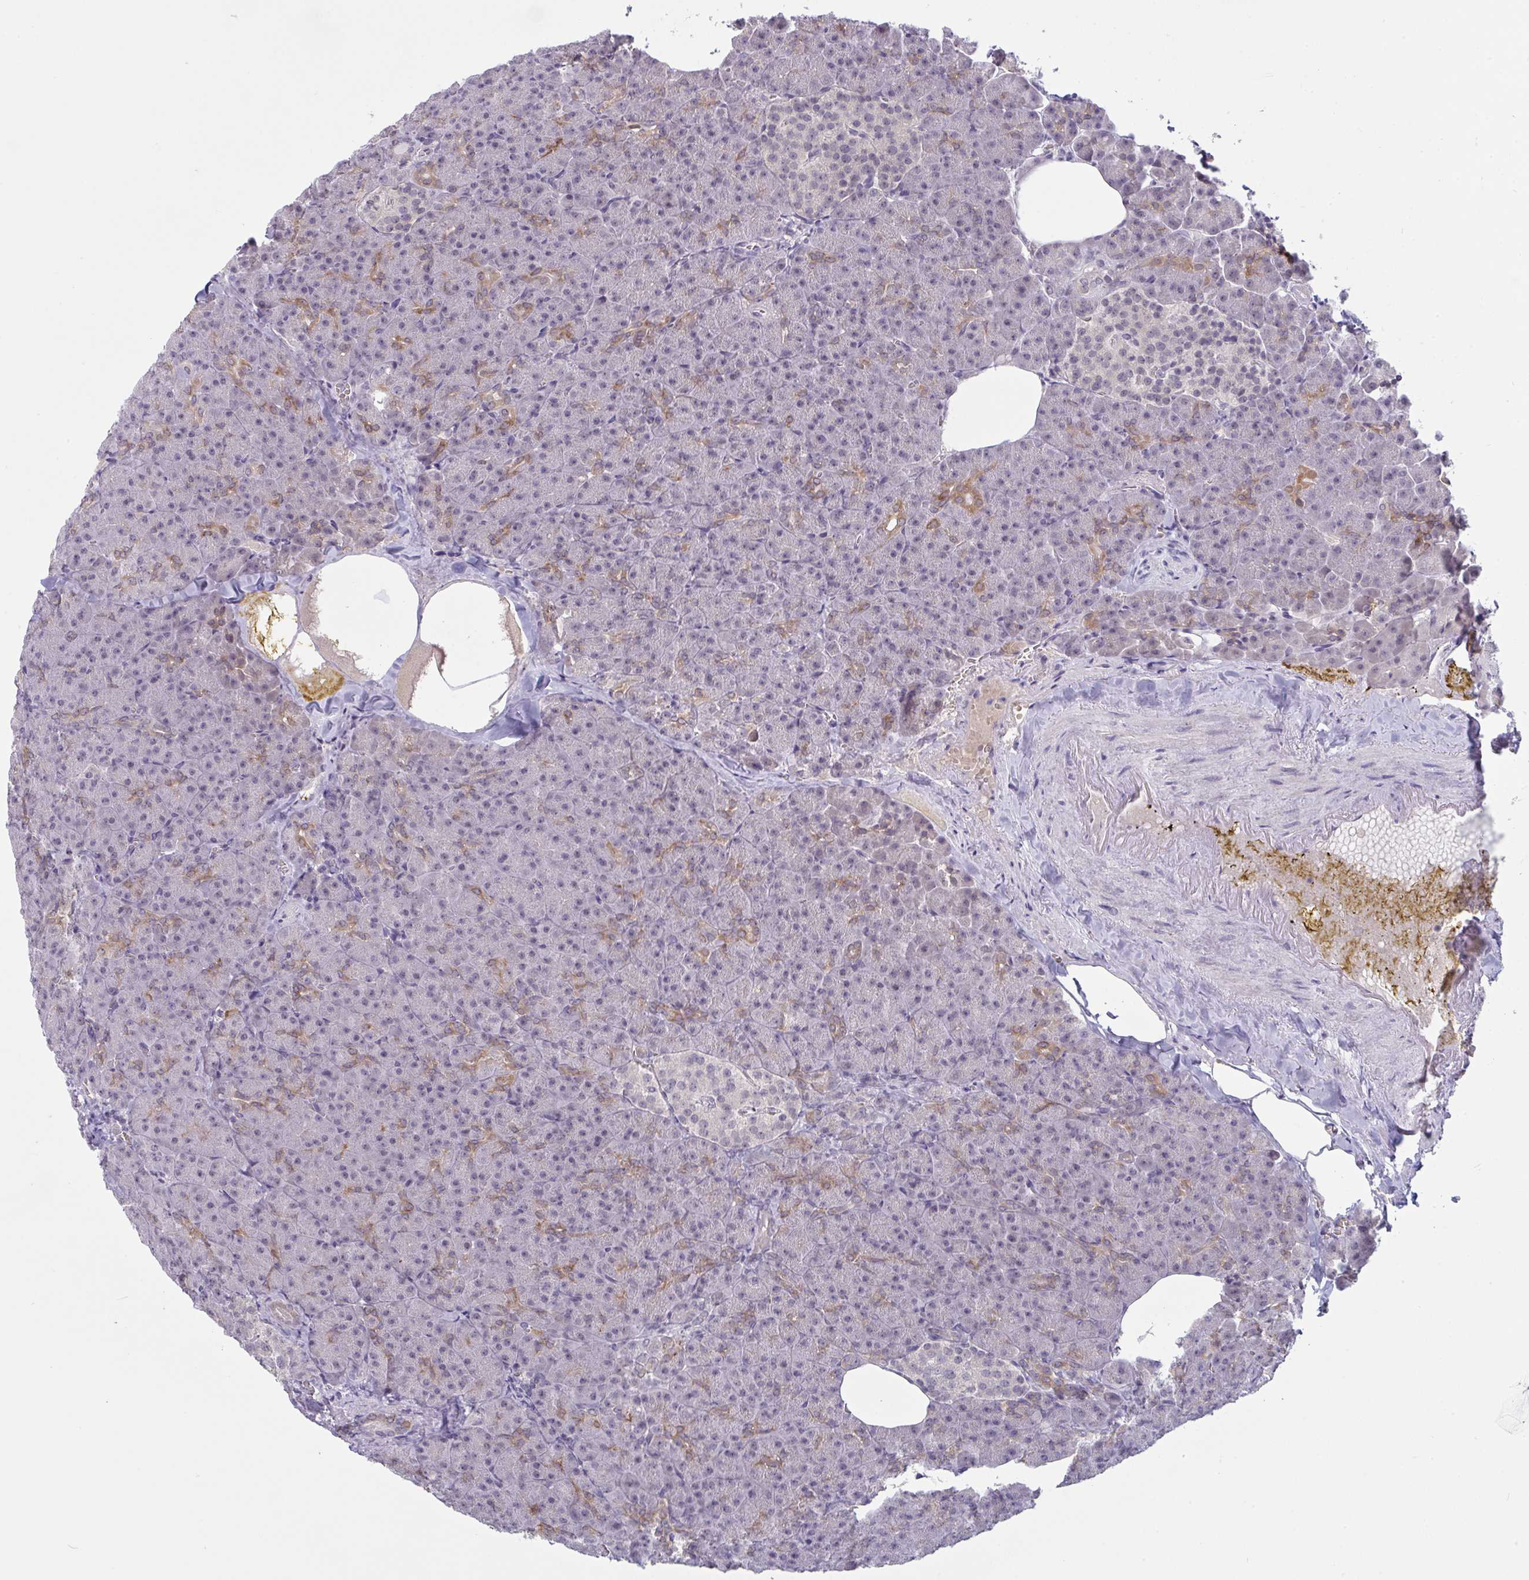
{"staining": {"intensity": "moderate", "quantity": "<25%", "location": "cytoplasmic/membranous"}, "tissue": "pancreas", "cell_type": "Exocrine glandular cells", "image_type": "normal", "snomed": [{"axis": "morphology", "description": "Normal tissue, NOS"}, {"axis": "topography", "description": "Pancreas"}], "caption": "Exocrine glandular cells exhibit low levels of moderate cytoplasmic/membranous positivity in about <25% of cells in normal human pancreas. (DAB (3,3'-diaminobenzidine) = brown stain, brightfield microscopy at high magnification).", "gene": "ZNF784", "patient": {"sex": "female", "age": 74}}